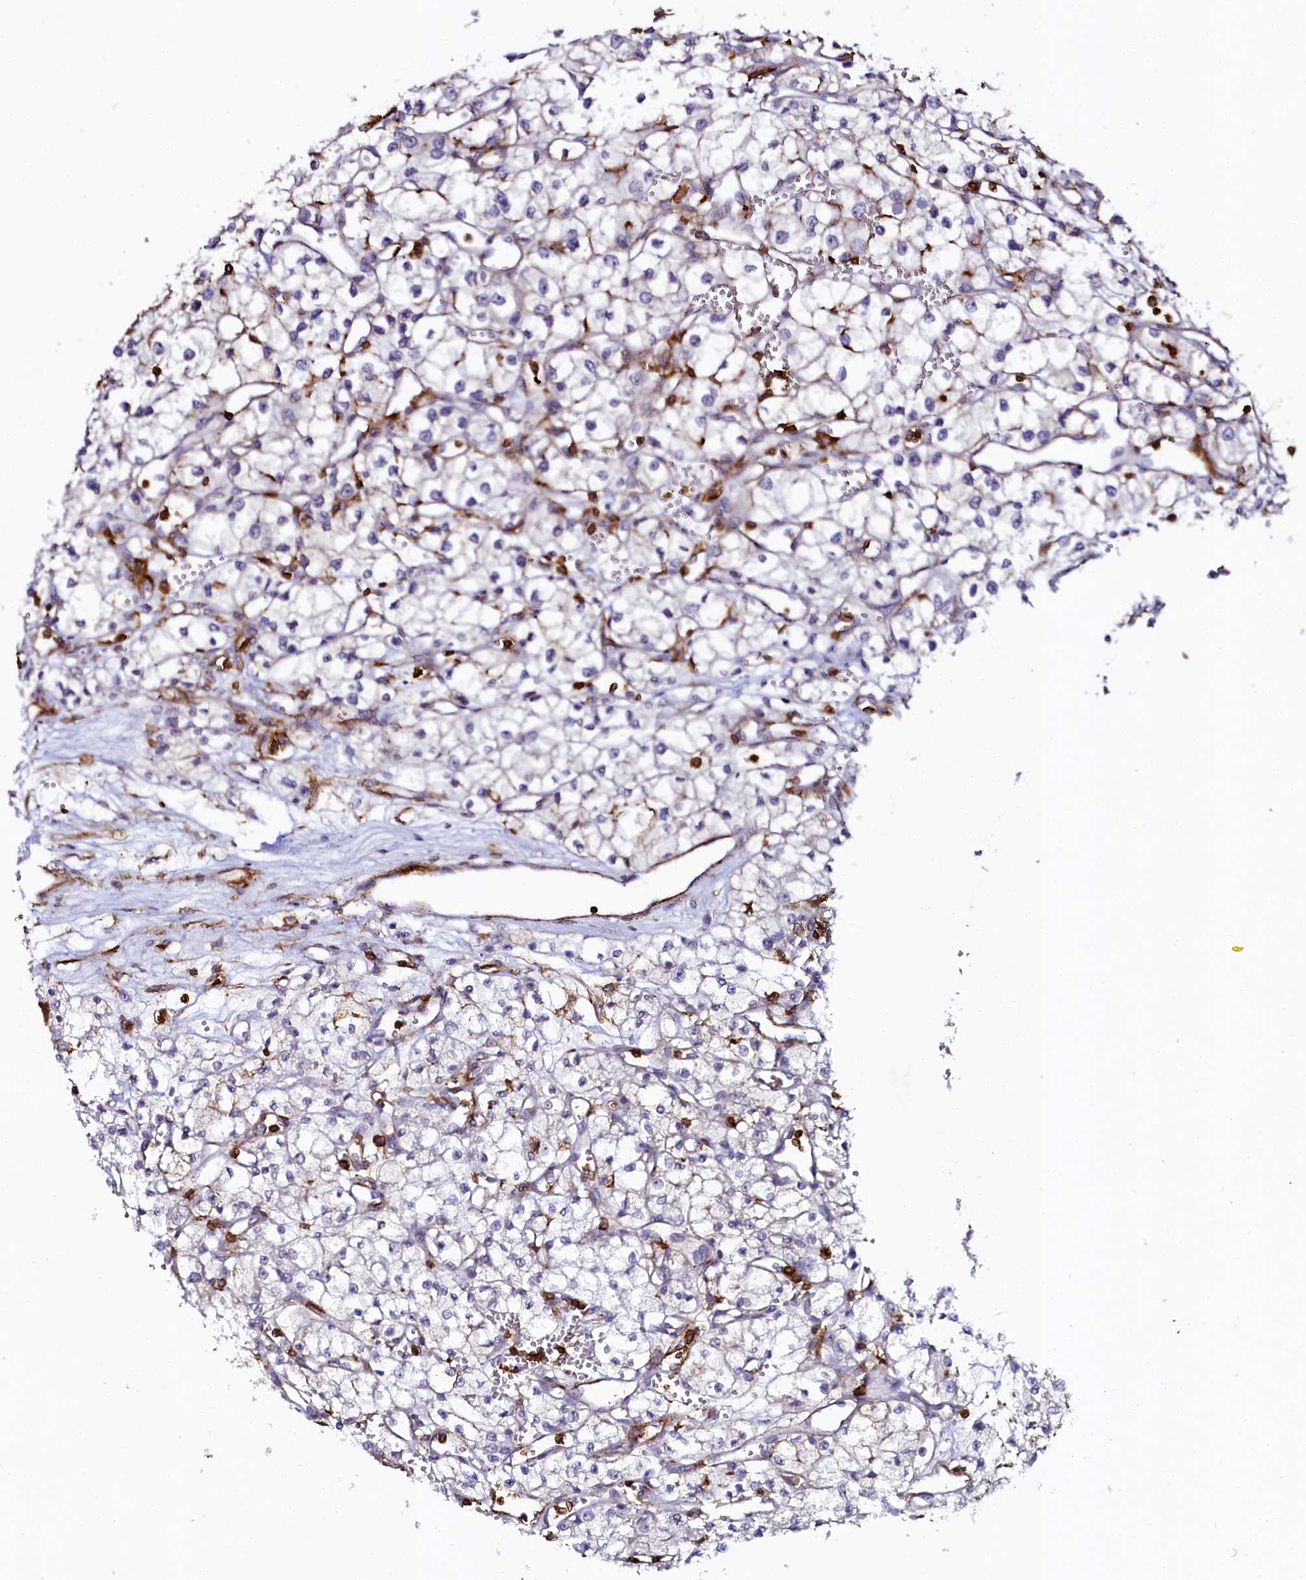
{"staining": {"intensity": "negative", "quantity": "none", "location": "none"}, "tissue": "renal cancer", "cell_type": "Tumor cells", "image_type": "cancer", "snomed": [{"axis": "morphology", "description": "Adenocarcinoma, NOS"}, {"axis": "topography", "description": "Kidney"}], "caption": "Renal adenocarcinoma was stained to show a protein in brown. There is no significant positivity in tumor cells.", "gene": "AAAS", "patient": {"sex": "male", "age": 59}}